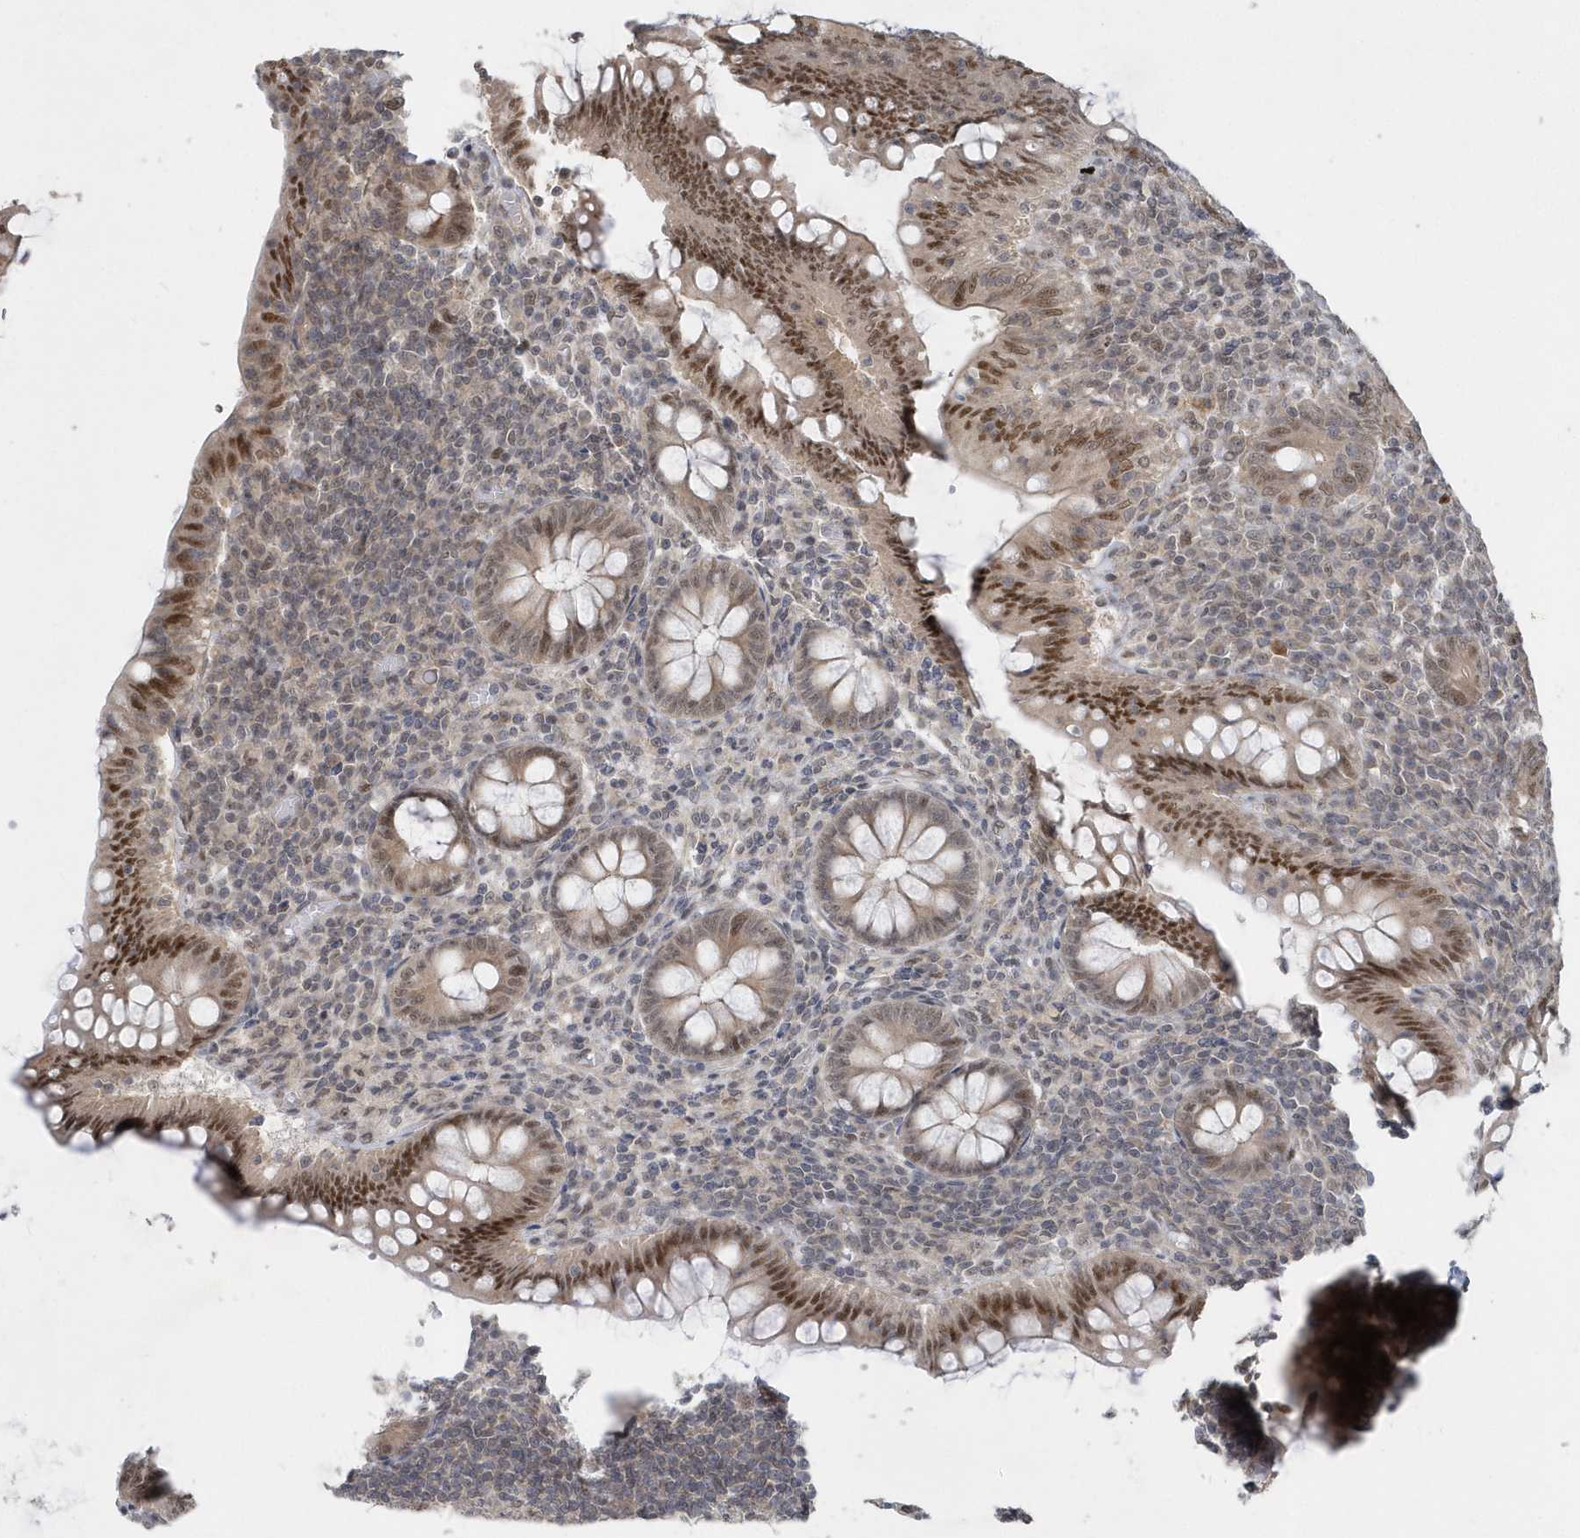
{"staining": {"intensity": "strong", "quantity": "25%-75%", "location": "cytoplasmic/membranous,nuclear"}, "tissue": "appendix", "cell_type": "Glandular cells", "image_type": "normal", "snomed": [{"axis": "morphology", "description": "Normal tissue, NOS"}, {"axis": "topography", "description": "Appendix"}], "caption": "Approximately 25%-75% of glandular cells in benign human appendix display strong cytoplasmic/membranous,nuclear protein expression as visualized by brown immunohistochemical staining.", "gene": "MXI1", "patient": {"sex": "male", "age": 14}}